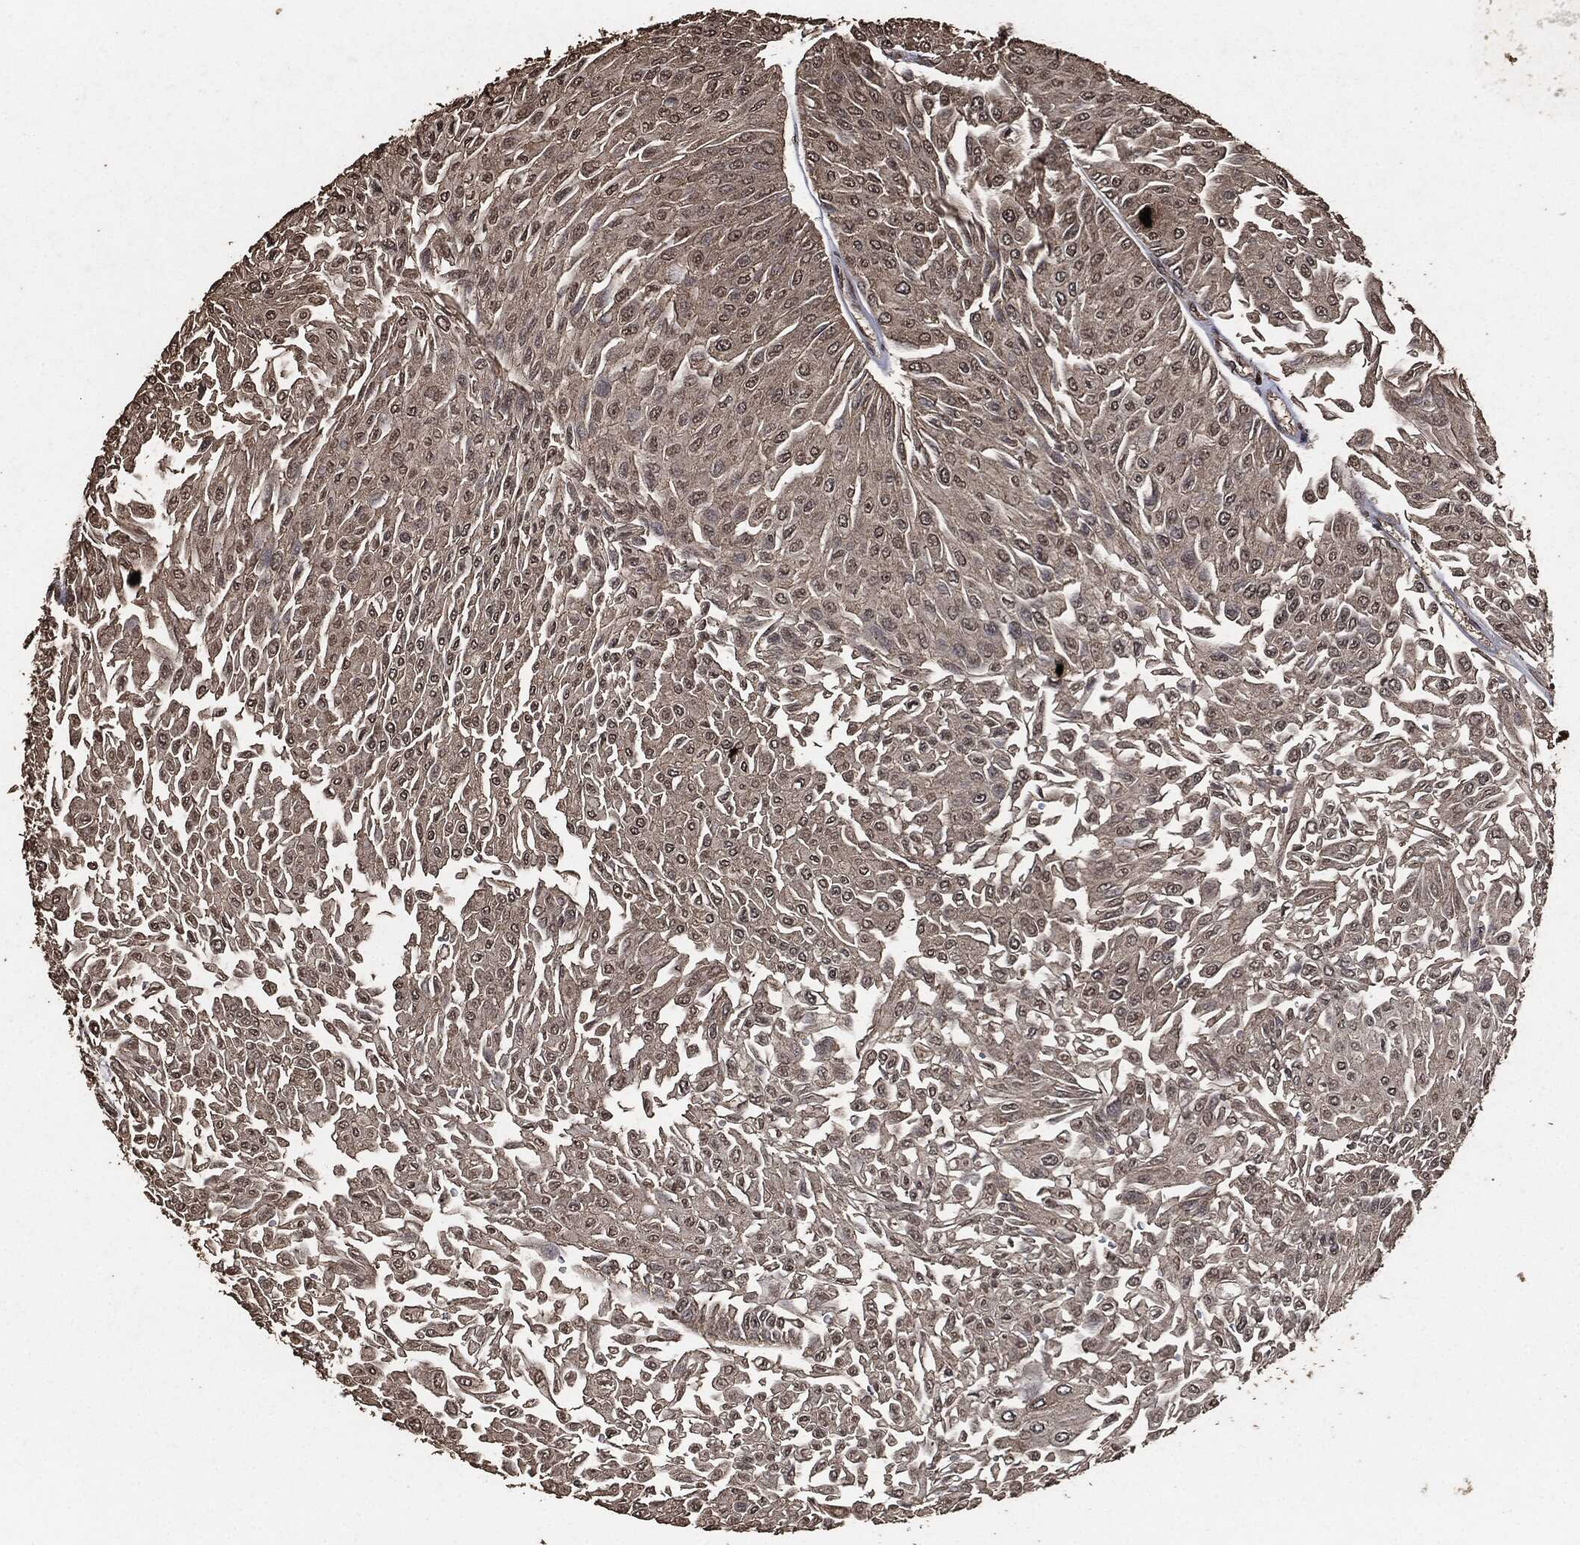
{"staining": {"intensity": "negative", "quantity": "none", "location": "none"}, "tissue": "urothelial cancer", "cell_type": "Tumor cells", "image_type": "cancer", "snomed": [{"axis": "morphology", "description": "Urothelial carcinoma, Low grade"}, {"axis": "topography", "description": "Urinary bladder"}], "caption": "Tumor cells are negative for brown protein staining in urothelial cancer.", "gene": "AKT1S1", "patient": {"sex": "male", "age": 67}}